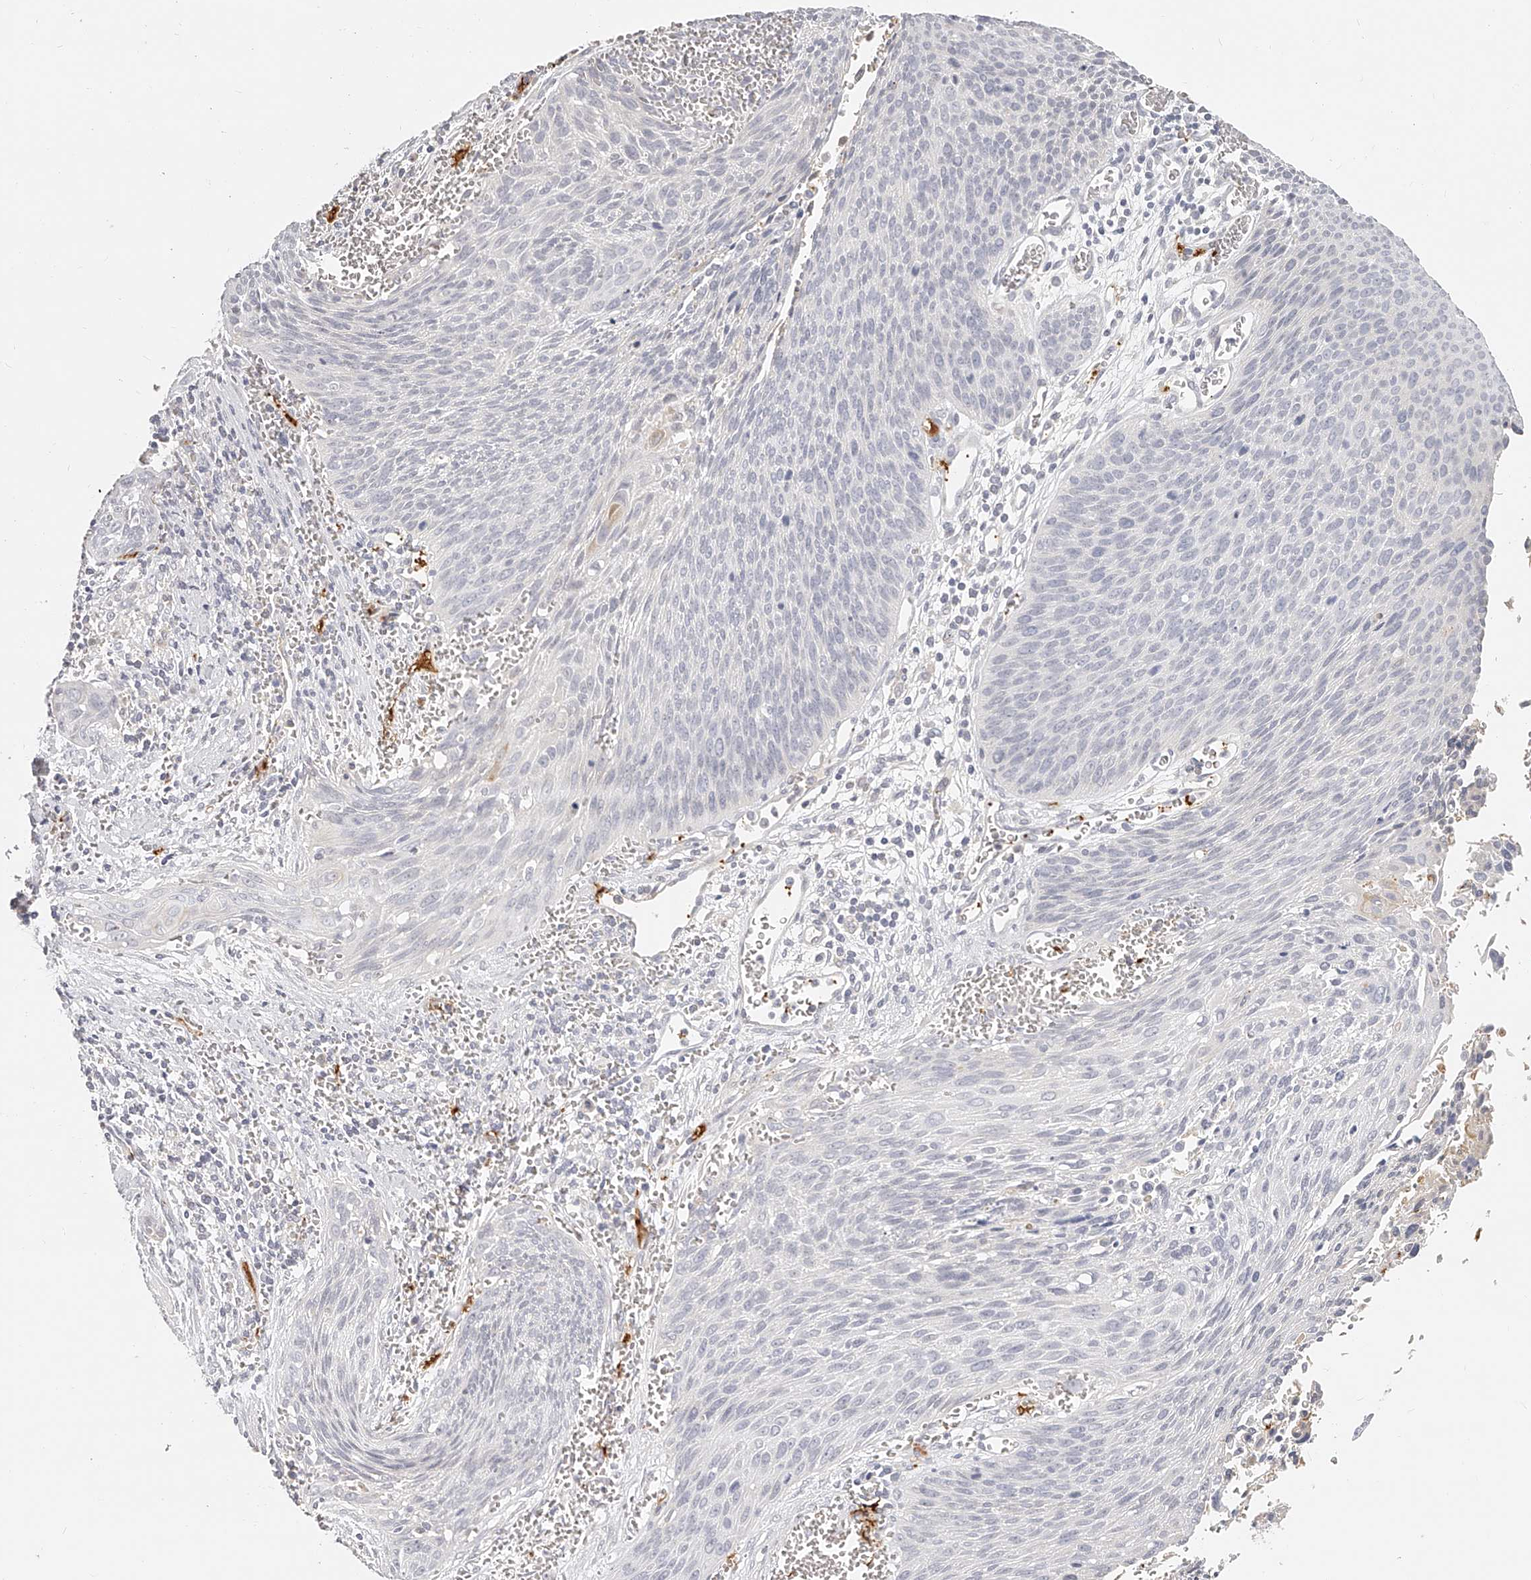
{"staining": {"intensity": "negative", "quantity": "none", "location": "none"}, "tissue": "cervical cancer", "cell_type": "Tumor cells", "image_type": "cancer", "snomed": [{"axis": "morphology", "description": "Squamous cell carcinoma, NOS"}, {"axis": "topography", "description": "Cervix"}], "caption": "There is no significant positivity in tumor cells of cervical cancer (squamous cell carcinoma).", "gene": "ITGB3", "patient": {"sex": "female", "age": 55}}